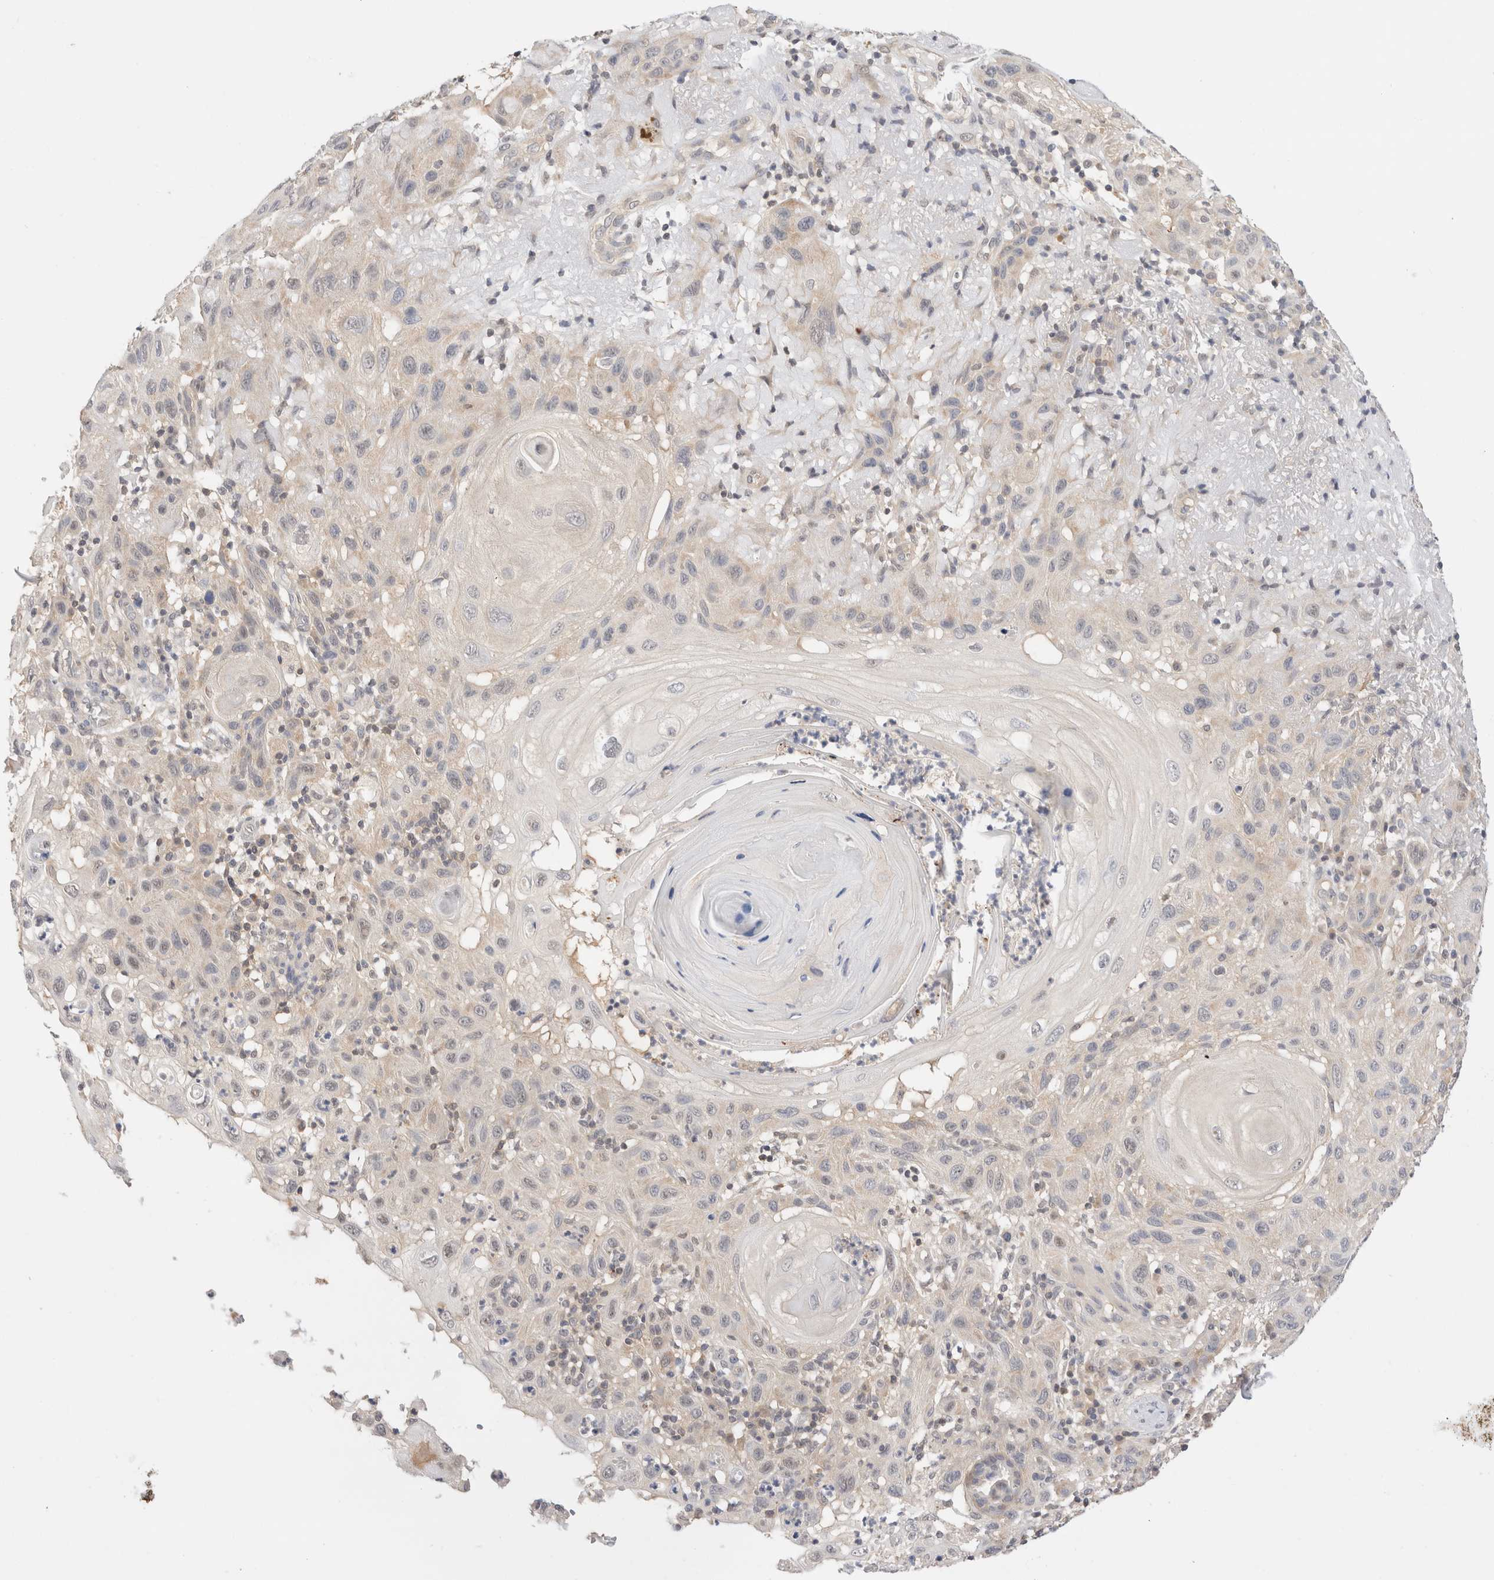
{"staining": {"intensity": "weak", "quantity": "<25%", "location": "cytoplasmic/membranous"}, "tissue": "skin cancer", "cell_type": "Tumor cells", "image_type": "cancer", "snomed": [{"axis": "morphology", "description": "Normal tissue, NOS"}, {"axis": "morphology", "description": "Squamous cell carcinoma, NOS"}, {"axis": "topography", "description": "Skin"}], "caption": "This is an immunohistochemistry (IHC) image of human squamous cell carcinoma (skin). There is no expression in tumor cells.", "gene": "C17orf97", "patient": {"sex": "female", "age": 96}}